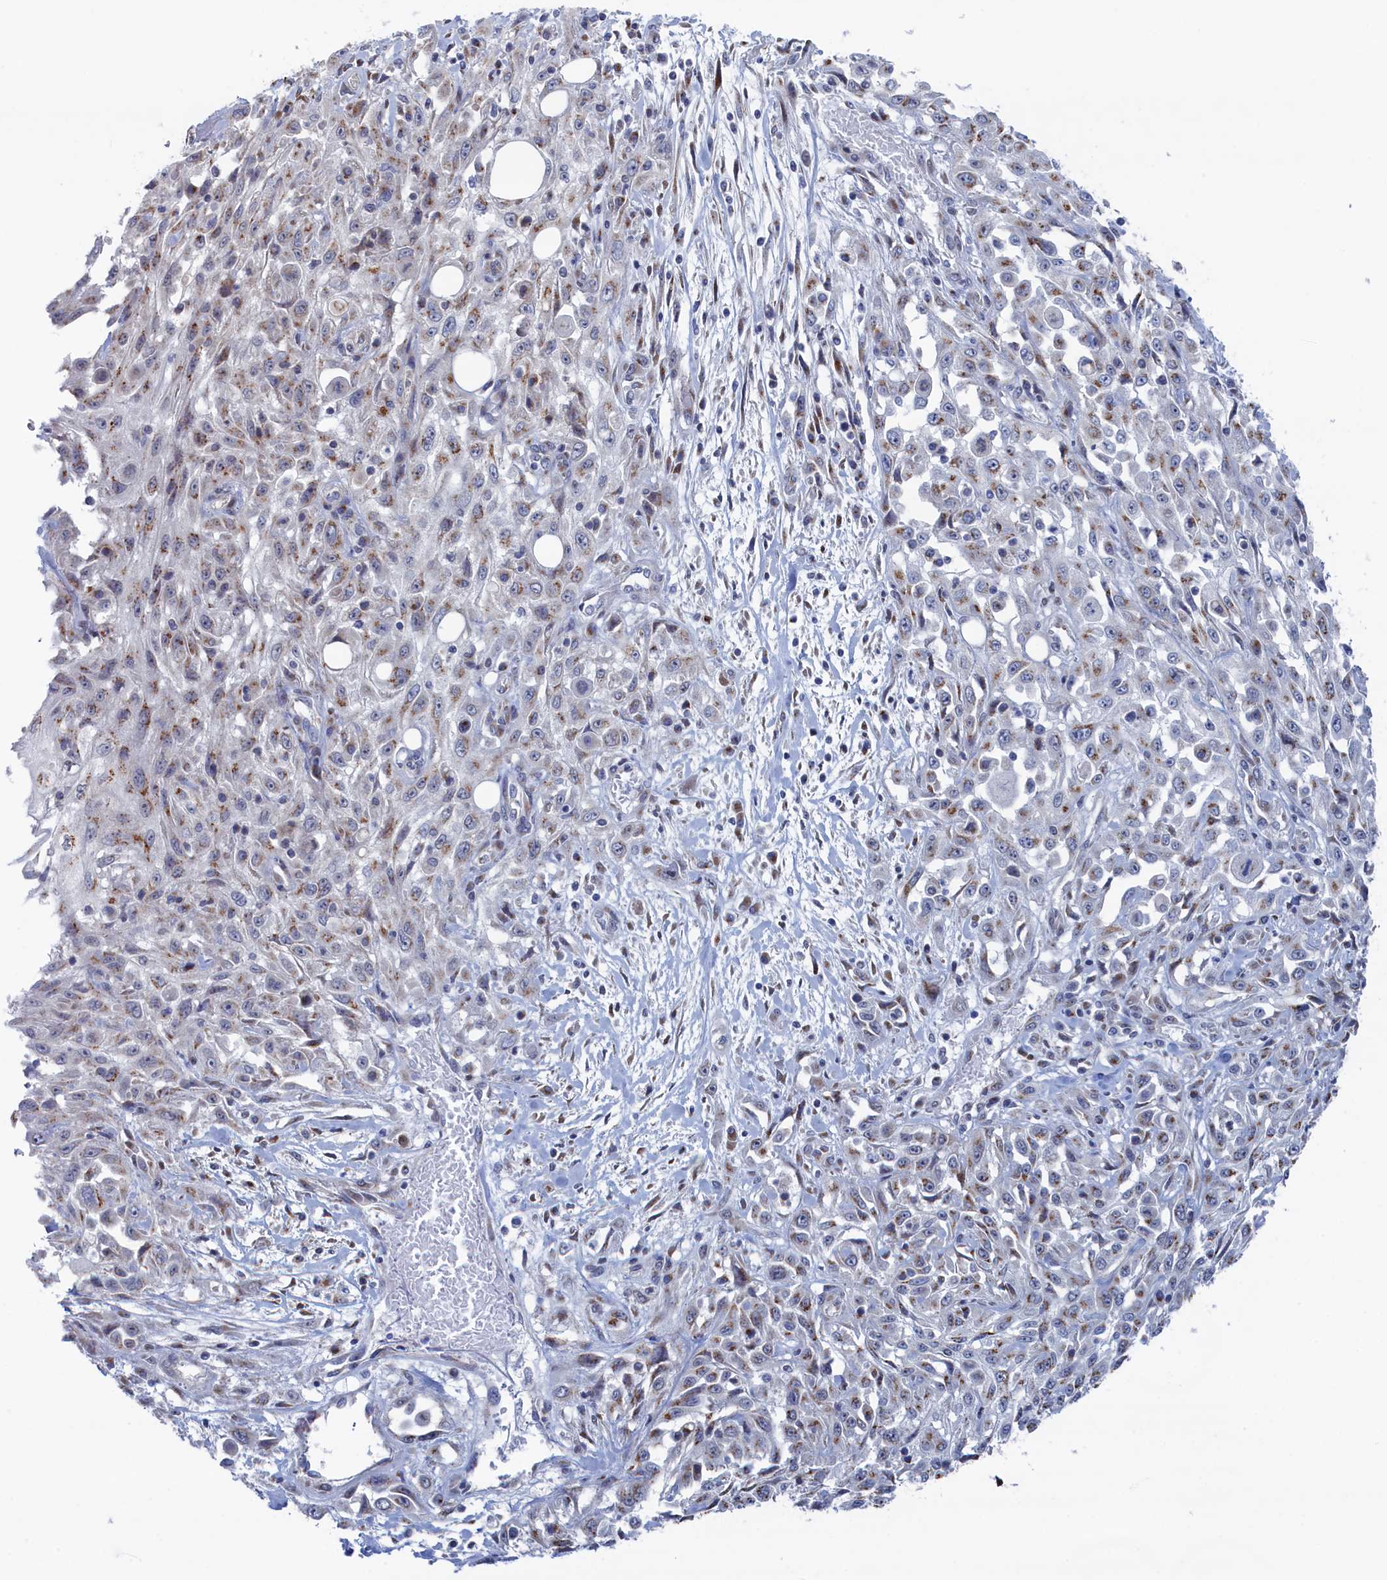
{"staining": {"intensity": "moderate", "quantity": "25%-75%", "location": "cytoplasmic/membranous"}, "tissue": "skin cancer", "cell_type": "Tumor cells", "image_type": "cancer", "snomed": [{"axis": "morphology", "description": "Squamous cell carcinoma, NOS"}, {"axis": "morphology", "description": "Squamous cell carcinoma, metastatic, NOS"}, {"axis": "topography", "description": "Skin"}, {"axis": "topography", "description": "Lymph node"}], "caption": "Immunohistochemistry (DAB) staining of skin cancer demonstrates moderate cytoplasmic/membranous protein staining in approximately 25%-75% of tumor cells.", "gene": "IRX1", "patient": {"sex": "male", "age": 75}}